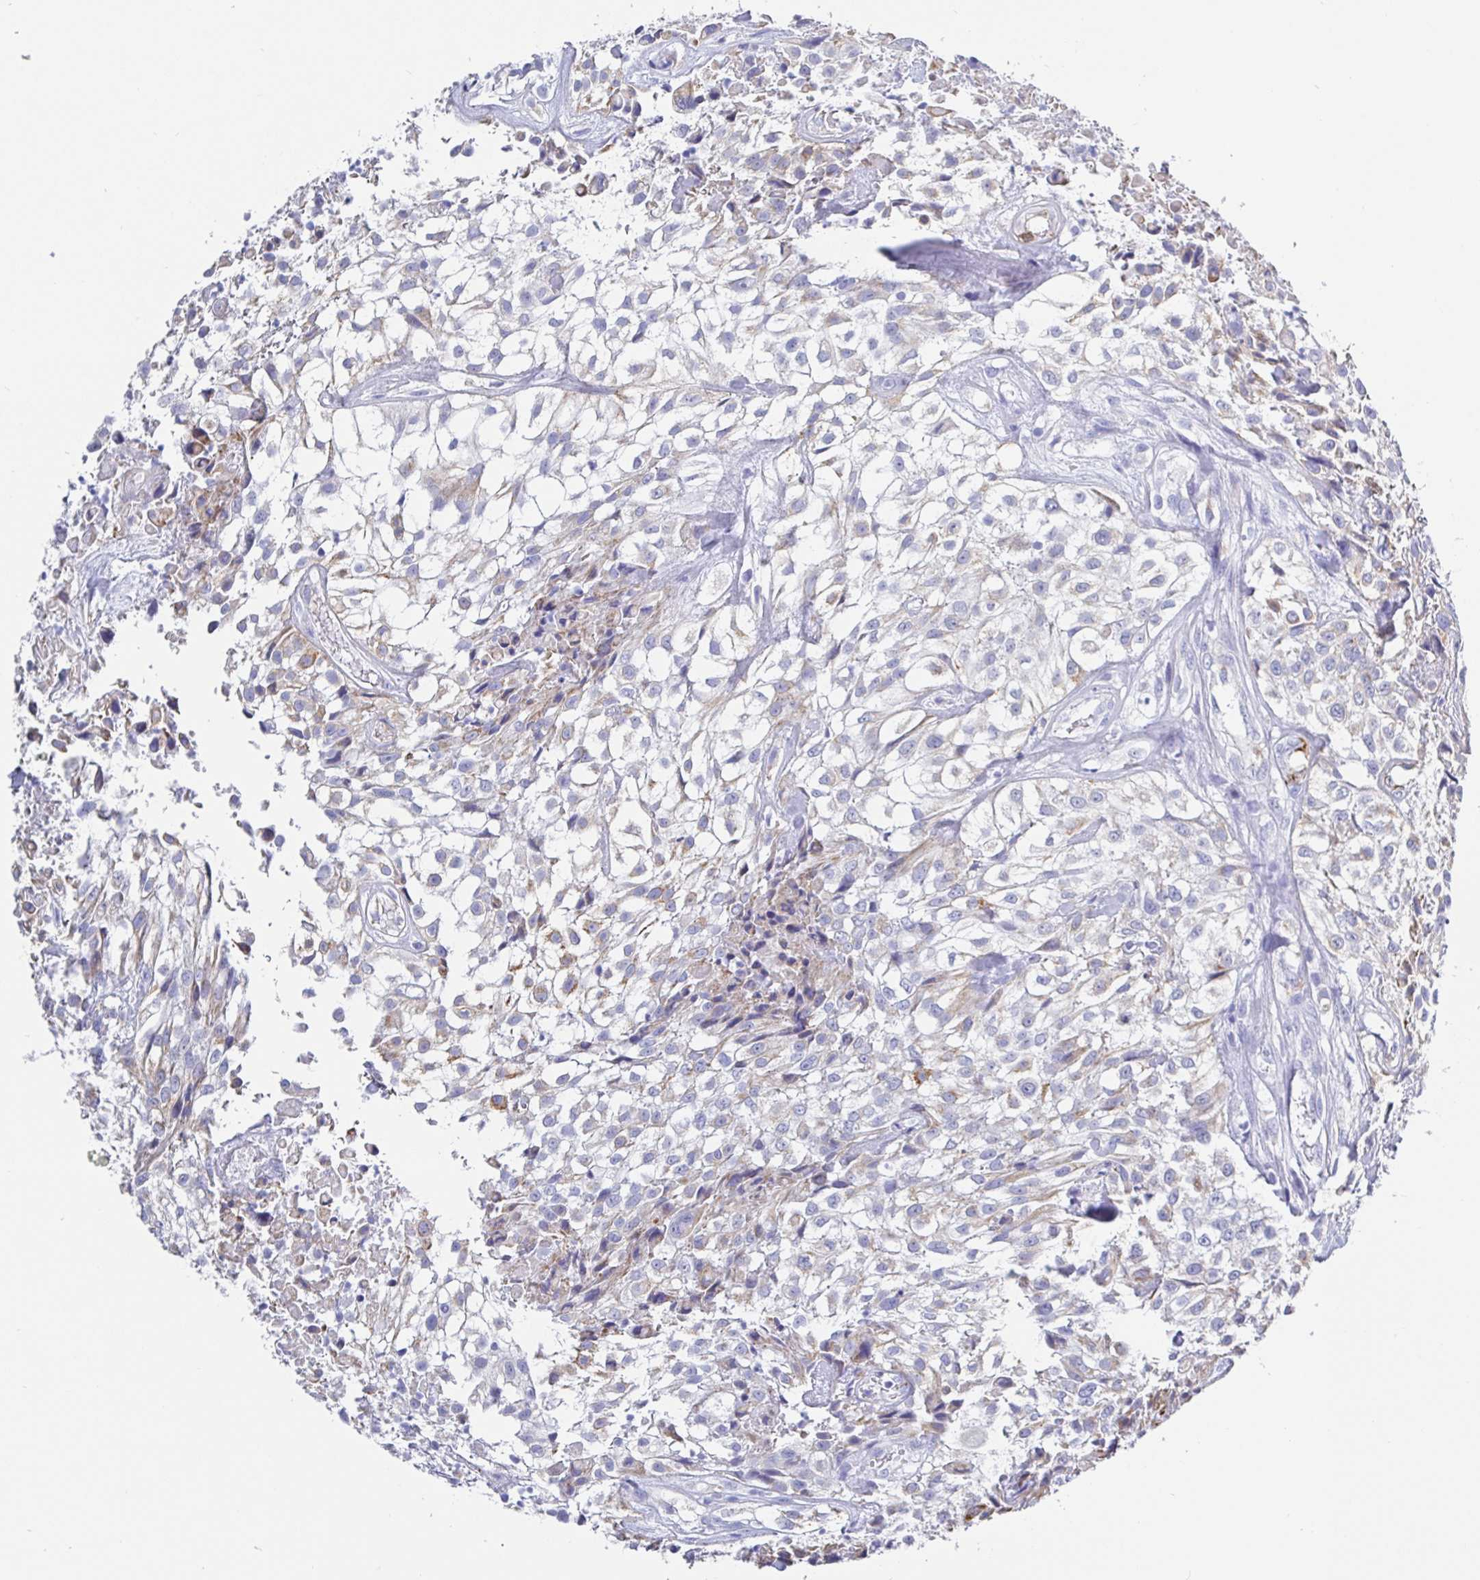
{"staining": {"intensity": "strong", "quantity": "<25%", "location": "cytoplasmic/membranous"}, "tissue": "urothelial cancer", "cell_type": "Tumor cells", "image_type": "cancer", "snomed": [{"axis": "morphology", "description": "Urothelial carcinoma, High grade"}, {"axis": "topography", "description": "Urinary bladder"}], "caption": "Urothelial cancer stained with DAB IHC shows medium levels of strong cytoplasmic/membranous positivity in about <25% of tumor cells. (DAB (3,3'-diaminobenzidine) IHC with brightfield microscopy, high magnification).", "gene": "MAOA", "patient": {"sex": "male", "age": 56}}